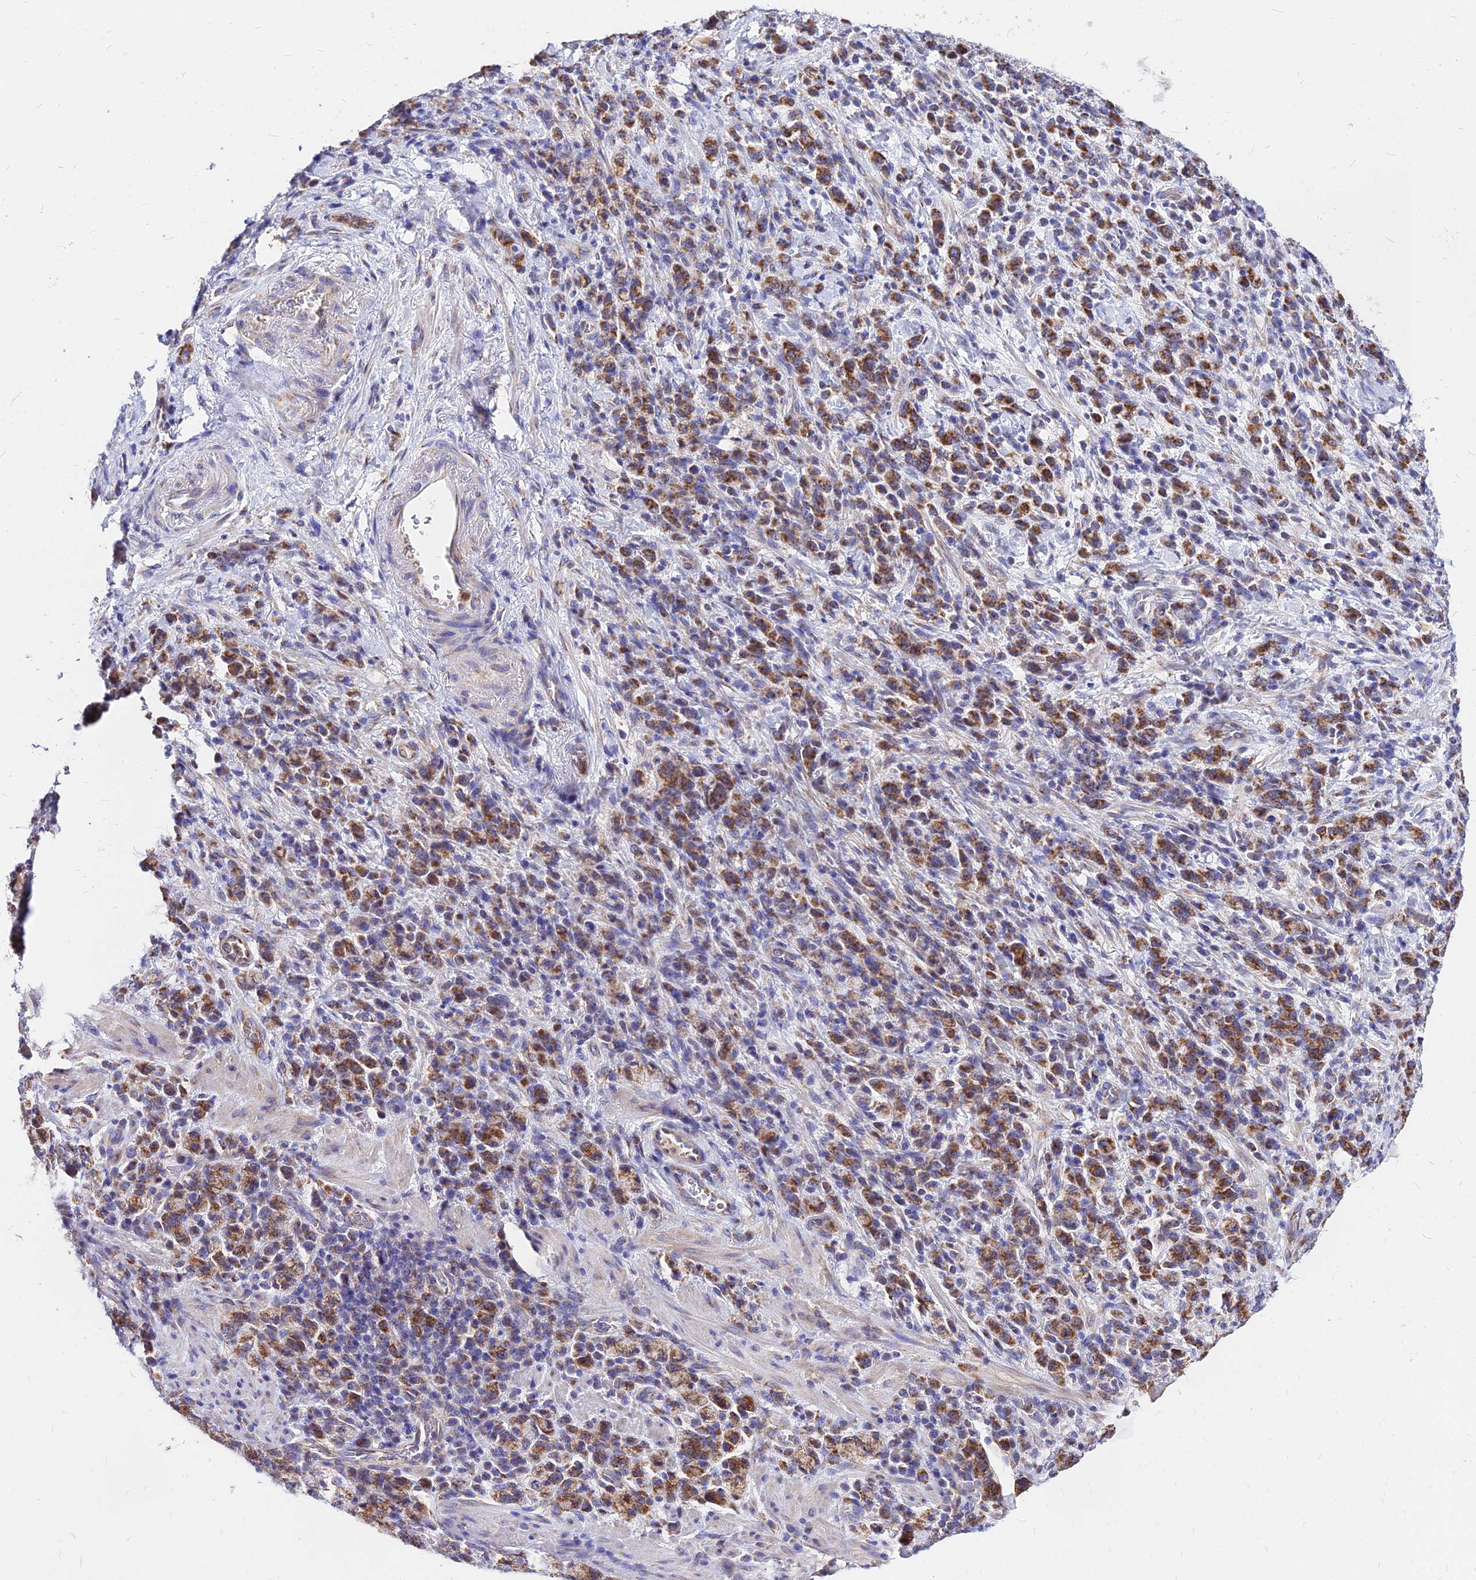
{"staining": {"intensity": "moderate", "quantity": ">75%", "location": "cytoplasmic/membranous"}, "tissue": "stomach cancer", "cell_type": "Tumor cells", "image_type": "cancer", "snomed": [{"axis": "morphology", "description": "Adenocarcinoma, NOS"}, {"axis": "topography", "description": "Stomach"}], "caption": "Immunohistochemistry (IHC) of stomach cancer (adenocarcinoma) demonstrates medium levels of moderate cytoplasmic/membranous expression in about >75% of tumor cells. The staining was performed using DAB (3,3'-diaminobenzidine) to visualize the protein expression in brown, while the nuclei were stained in blue with hematoxylin (Magnification: 20x).", "gene": "MRPL3", "patient": {"sex": "male", "age": 76}}